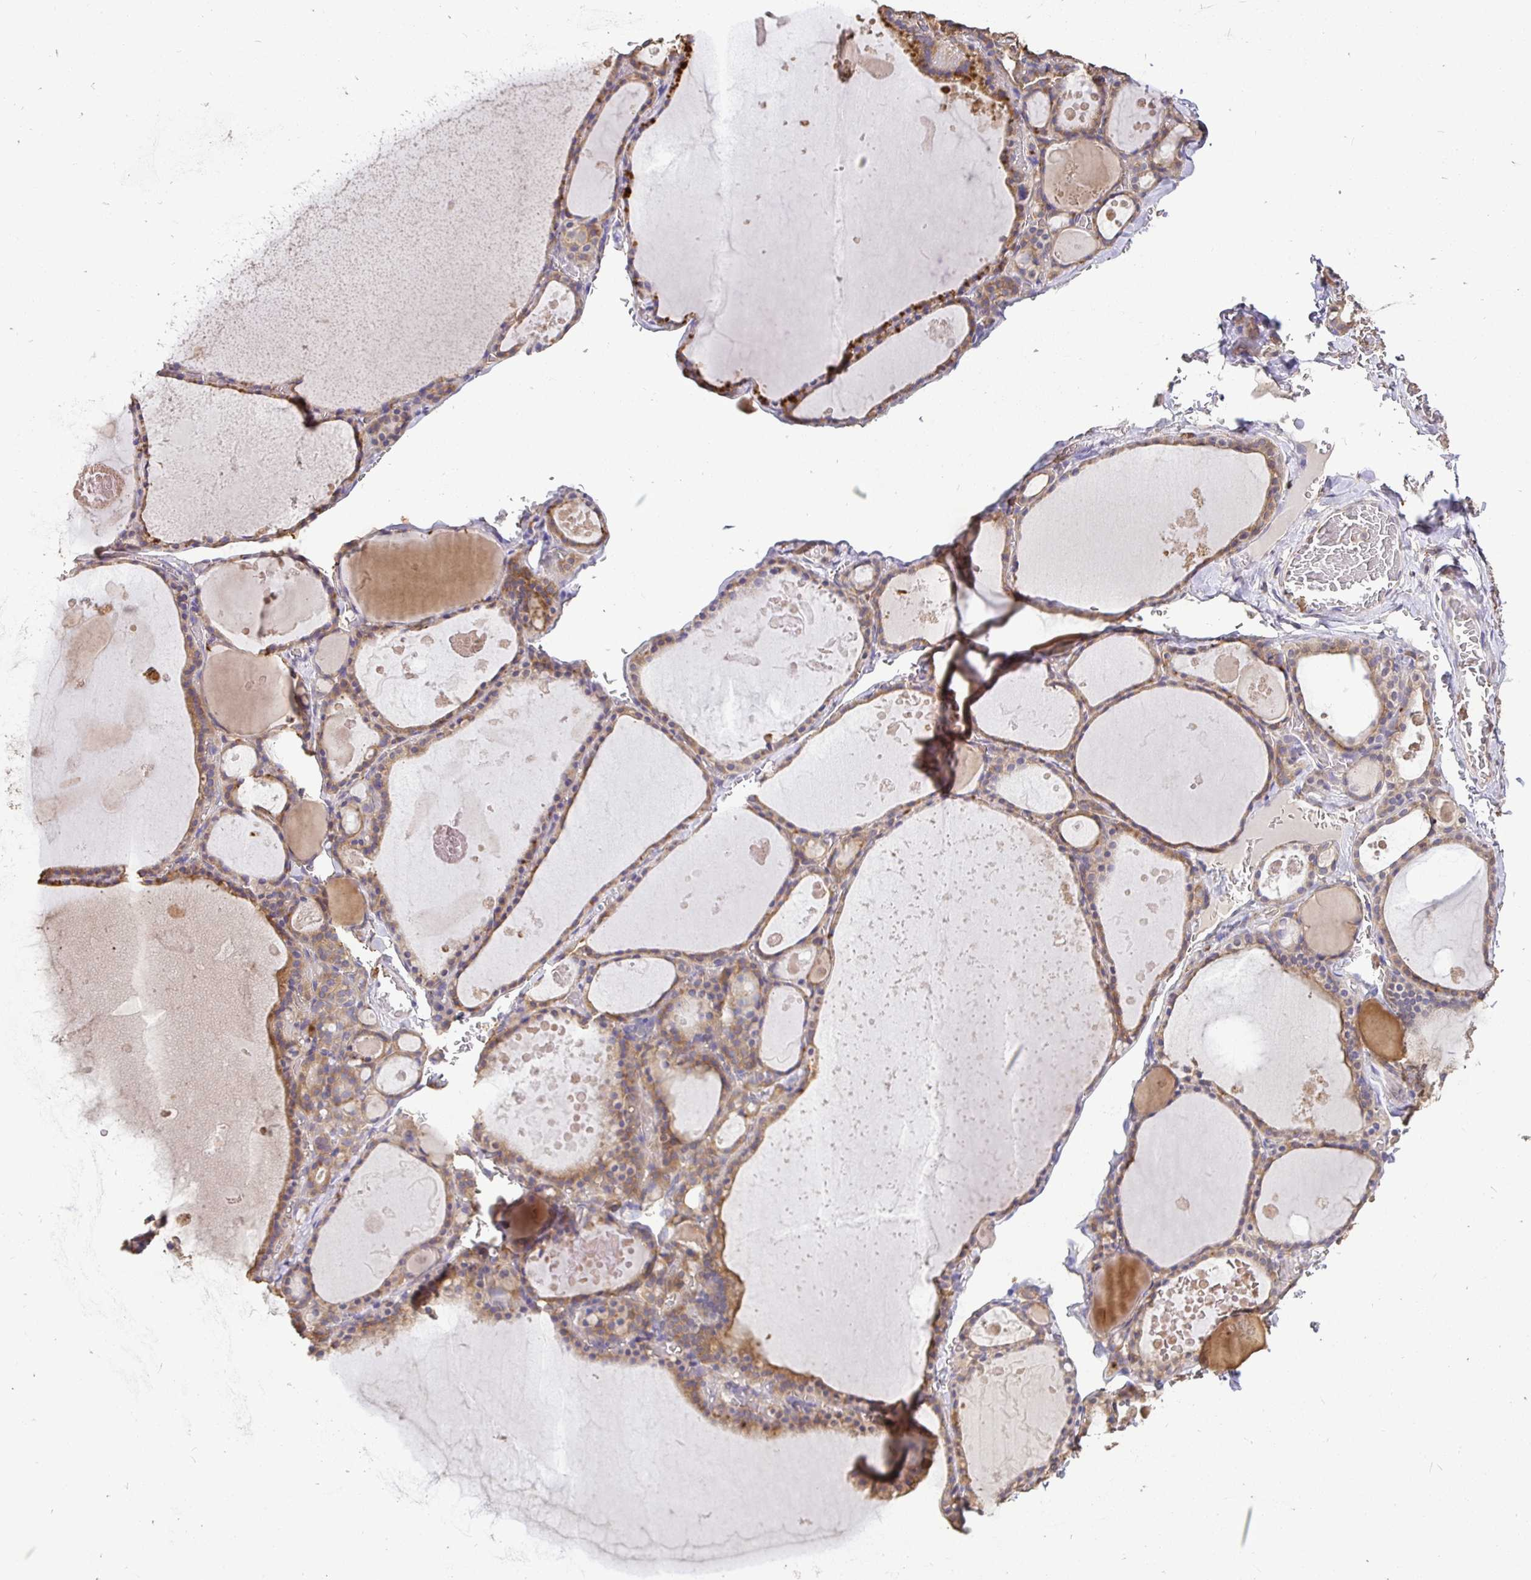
{"staining": {"intensity": "weak", "quantity": ">75%", "location": "cytoplasmic/membranous"}, "tissue": "thyroid gland", "cell_type": "Glandular cells", "image_type": "normal", "snomed": [{"axis": "morphology", "description": "Normal tissue, NOS"}, {"axis": "topography", "description": "Thyroid gland"}], "caption": "Immunohistochemistry (IHC) histopathology image of benign thyroid gland stained for a protein (brown), which displays low levels of weak cytoplasmic/membranous staining in about >75% of glandular cells.", "gene": "MAPK8IP3", "patient": {"sex": "male", "age": 56}}